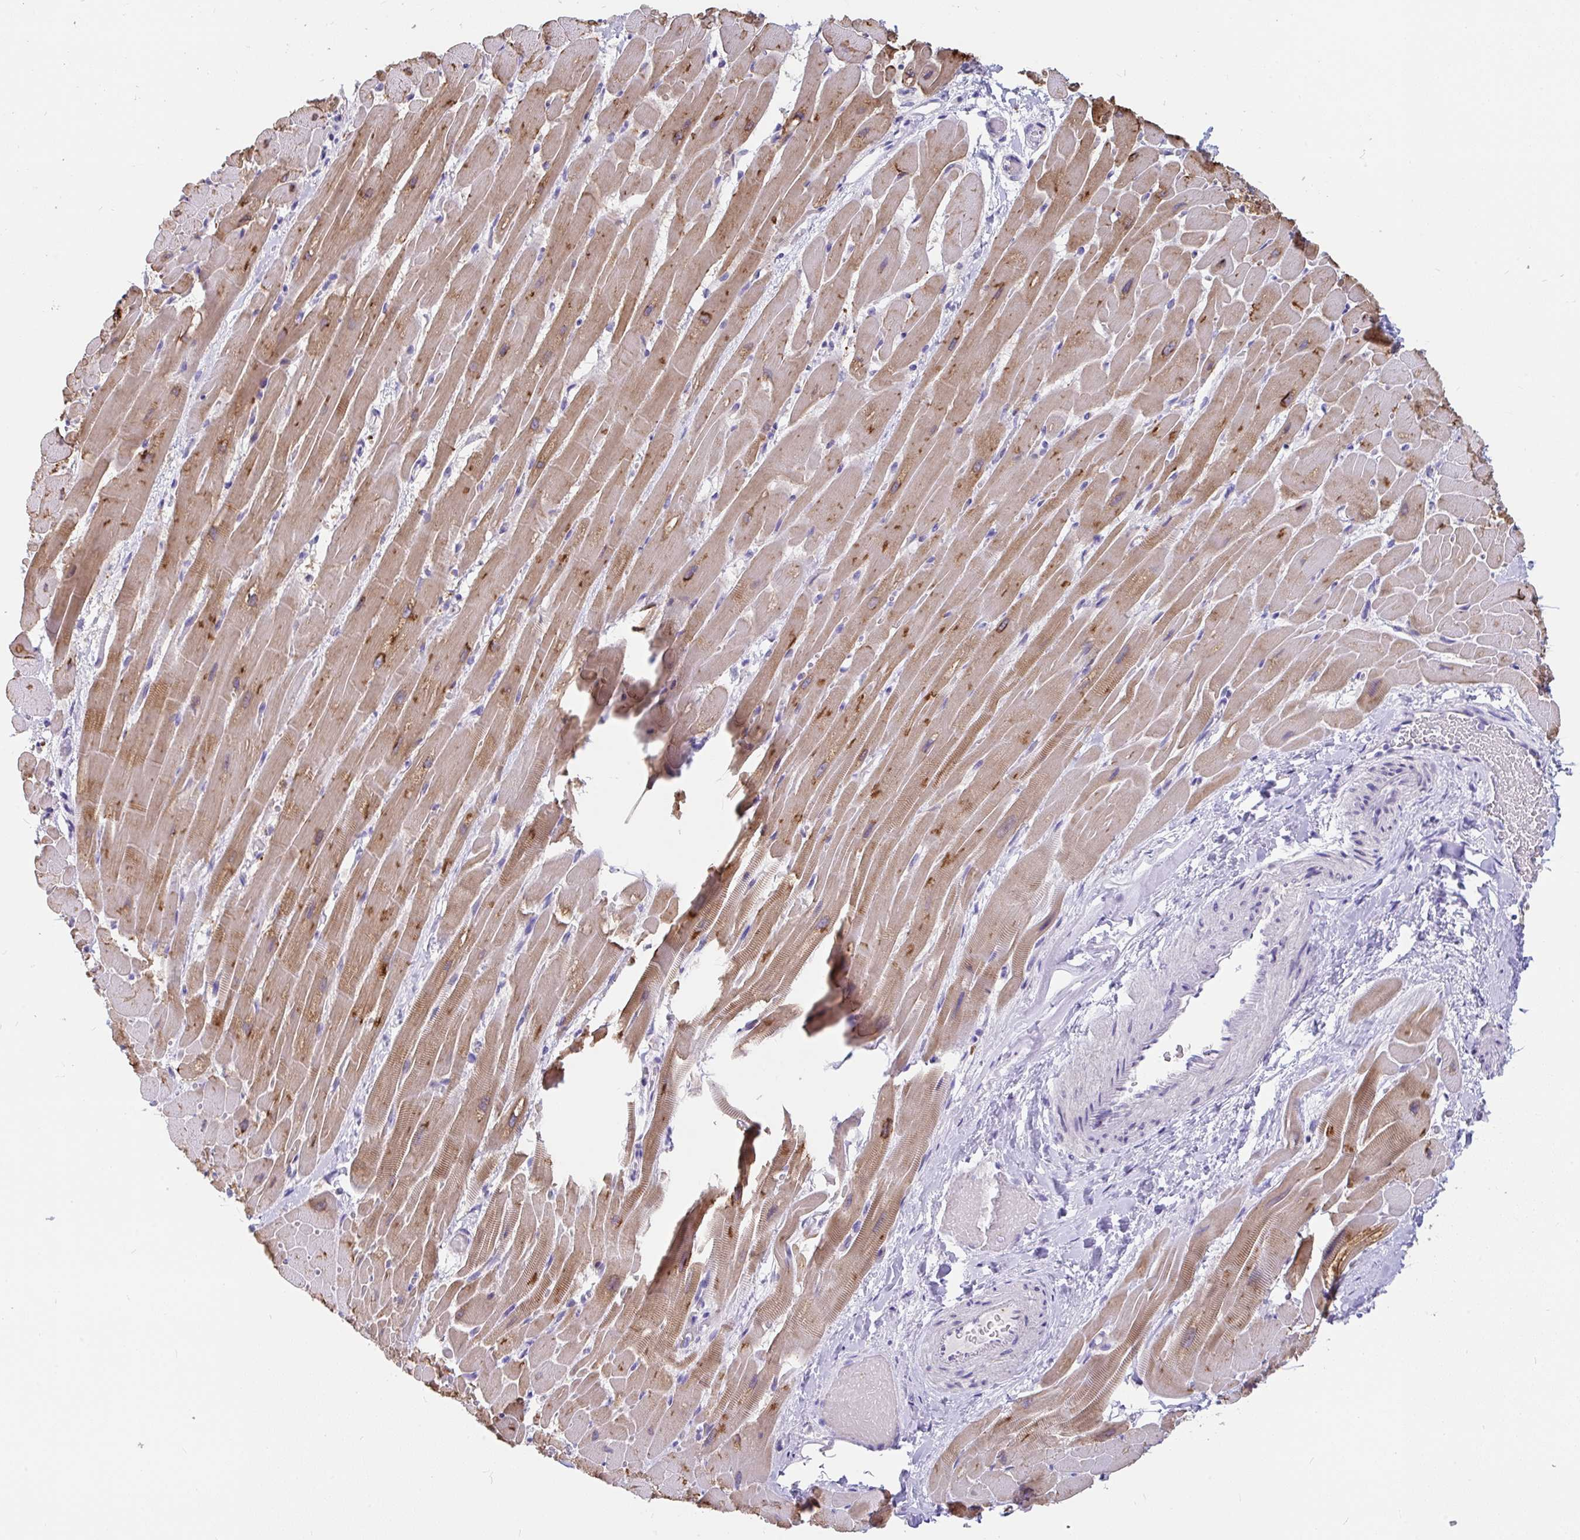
{"staining": {"intensity": "moderate", "quantity": ">75%", "location": "cytoplasmic/membranous"}, "tissue": "heart muscle", "cell_type": "Cardiomyocytes", "image_type": "normal", "snomed": [{"axis": "morphology", "description": "Normal tissue, NOS"}, {"axis": "topography", "description": "Heart"}], "caption": "Heart muscle stained for a protein displays moderate cytoplasmic/membranous positivity in cardiomyocytes. (brown staining indicates protein expression, while blue staining denotes nuclei).", "gene": "INTS5", "patient": {"sex": "male", "age": 37}}